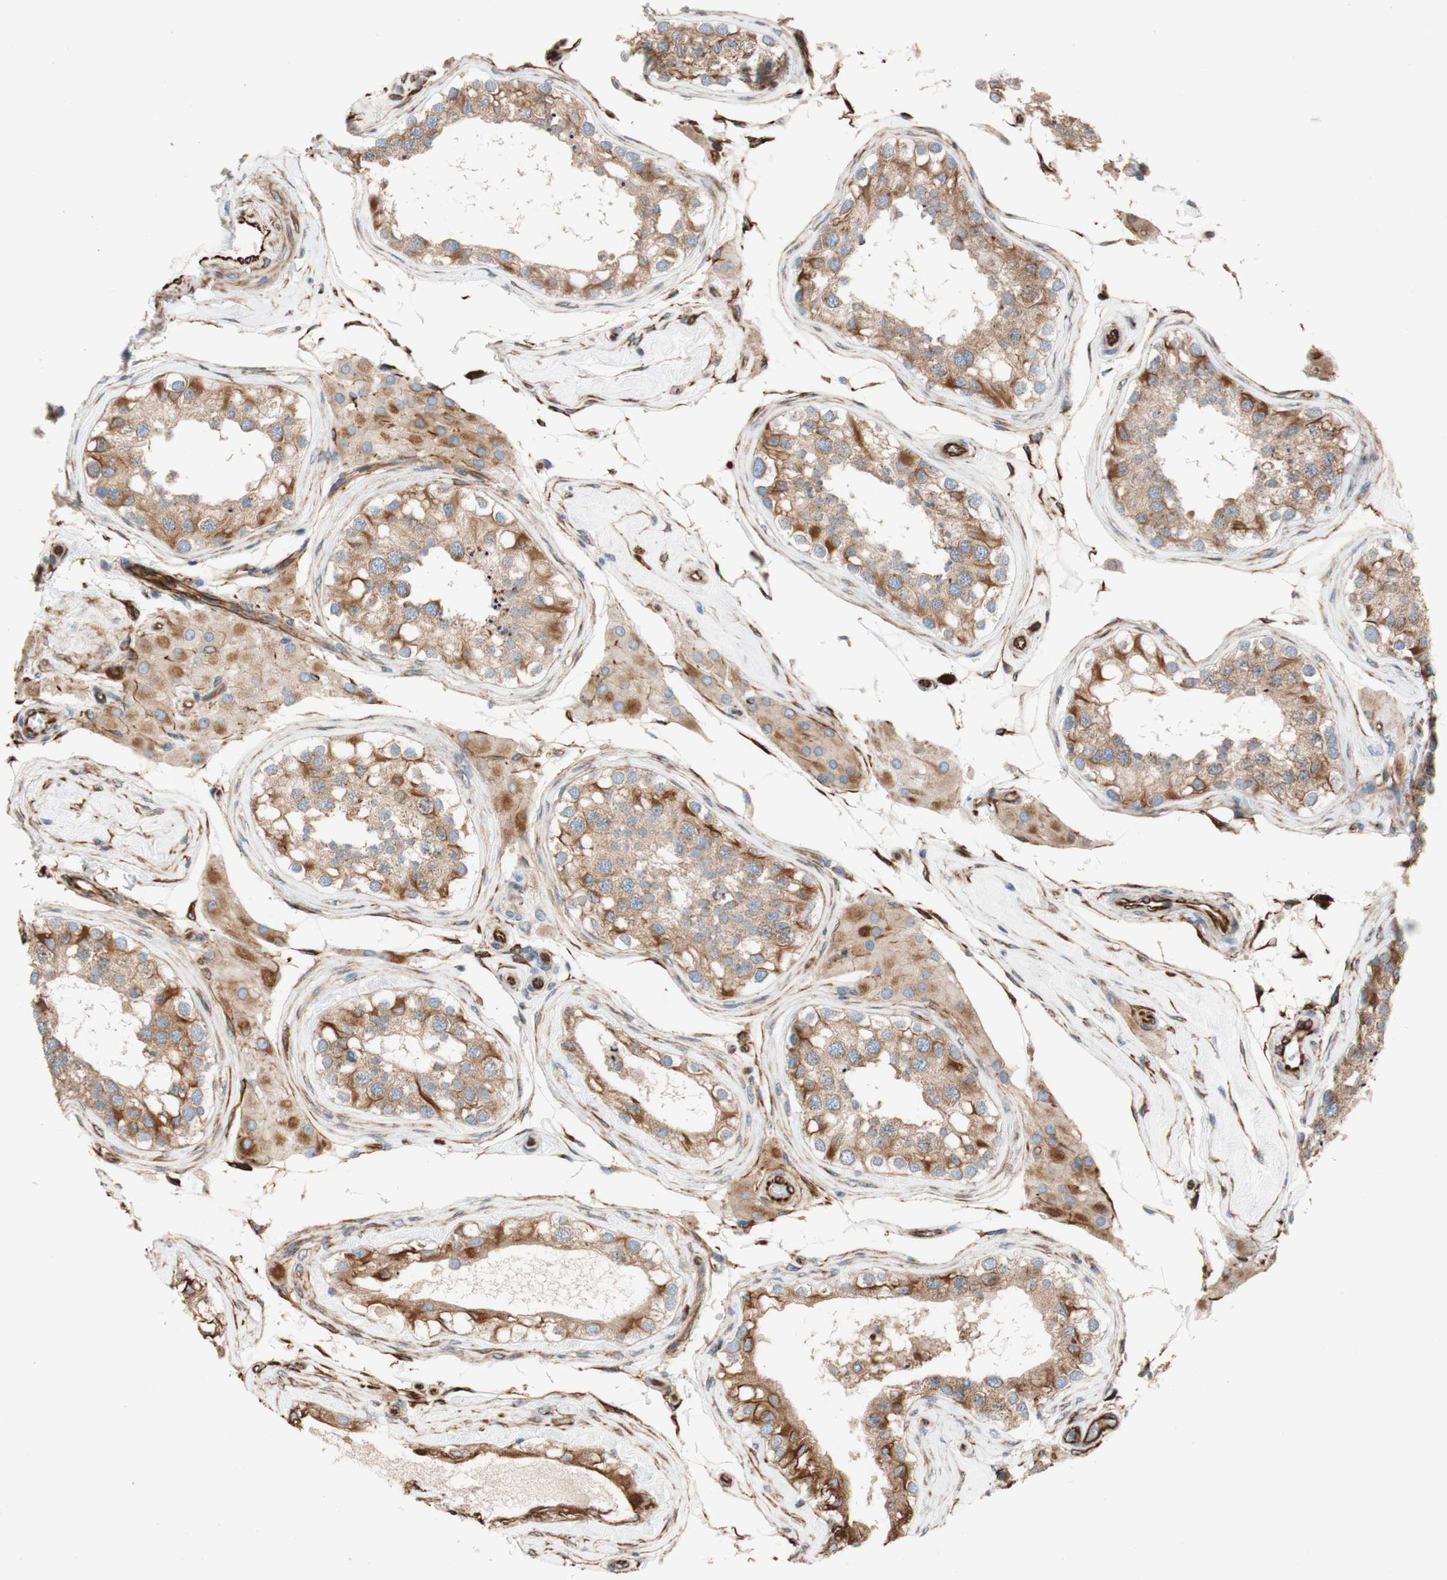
{"staining": {"intensity": "moderate", "quantity": ">75%", "location": "cytoplasmic/membranous"}, "tissue": "testis", "cell_type": "Cells in seminiferous ducts", "image_type": "normal", "snomed": [{"axis": "morphology", "description": "Normal tissue, NOS"}, {"axis": "topography", "description": "Testis"}], "caption": "Immunohistochemical staining of unremarkable testis shows moderate cytoplasmic/membranous protein staining in about >75% of cells in seminiferous ducts.", "gene": "C1orf43", "patient": {"sex": "male", "age": 68}}